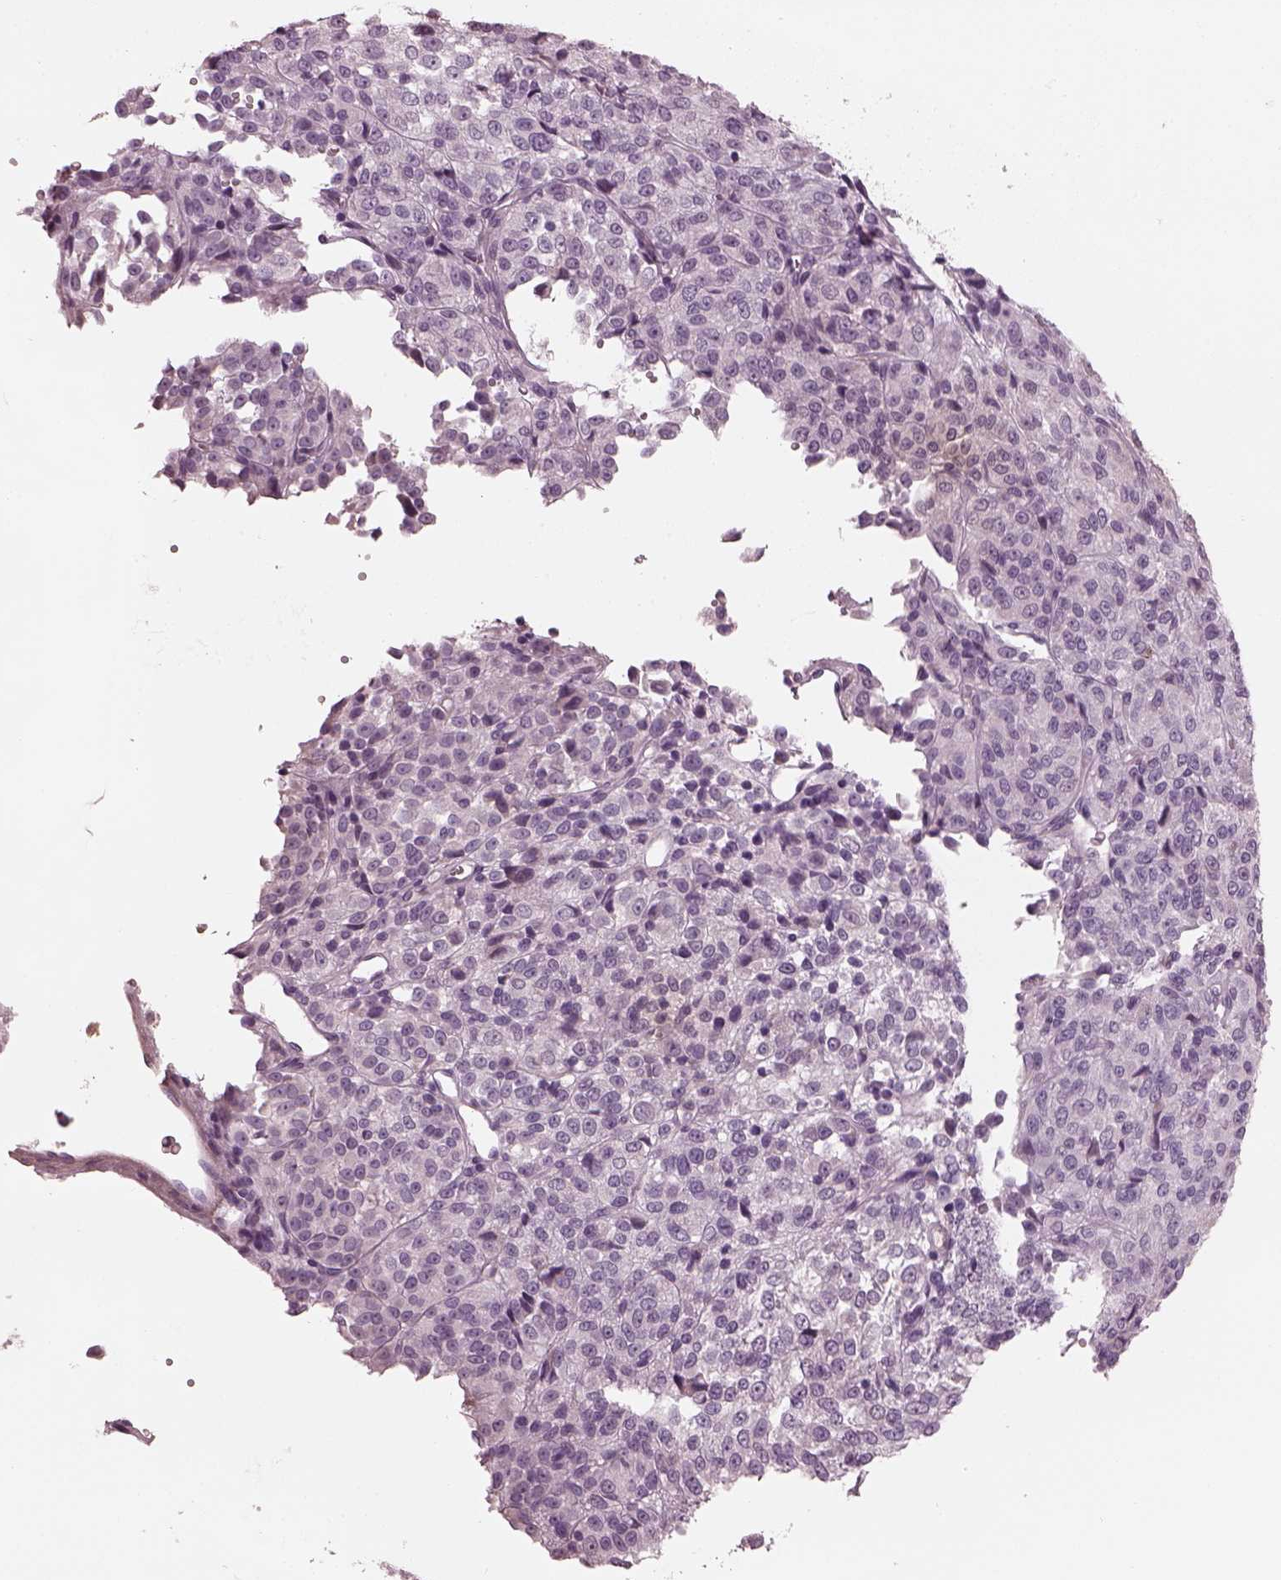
{"staining": {"intensity": "negative", "quantity": "none", "location": "none"}, "tissue": "melanoma", "cell_type": "Tumor cells", "image_type": "cancer", "snomed": [{"axis": "morphology", "description": "Malignant melanoma, Metastatic site"}, {"axis": "topography", "description": "Brain"}], "caption": "Immunohistochemical staining of malignant melanoma (metastatic site) exhibits no significant expression in tumor cells.", "gene": "OPTC", "patient": {"sex": "female", "age": 56}}